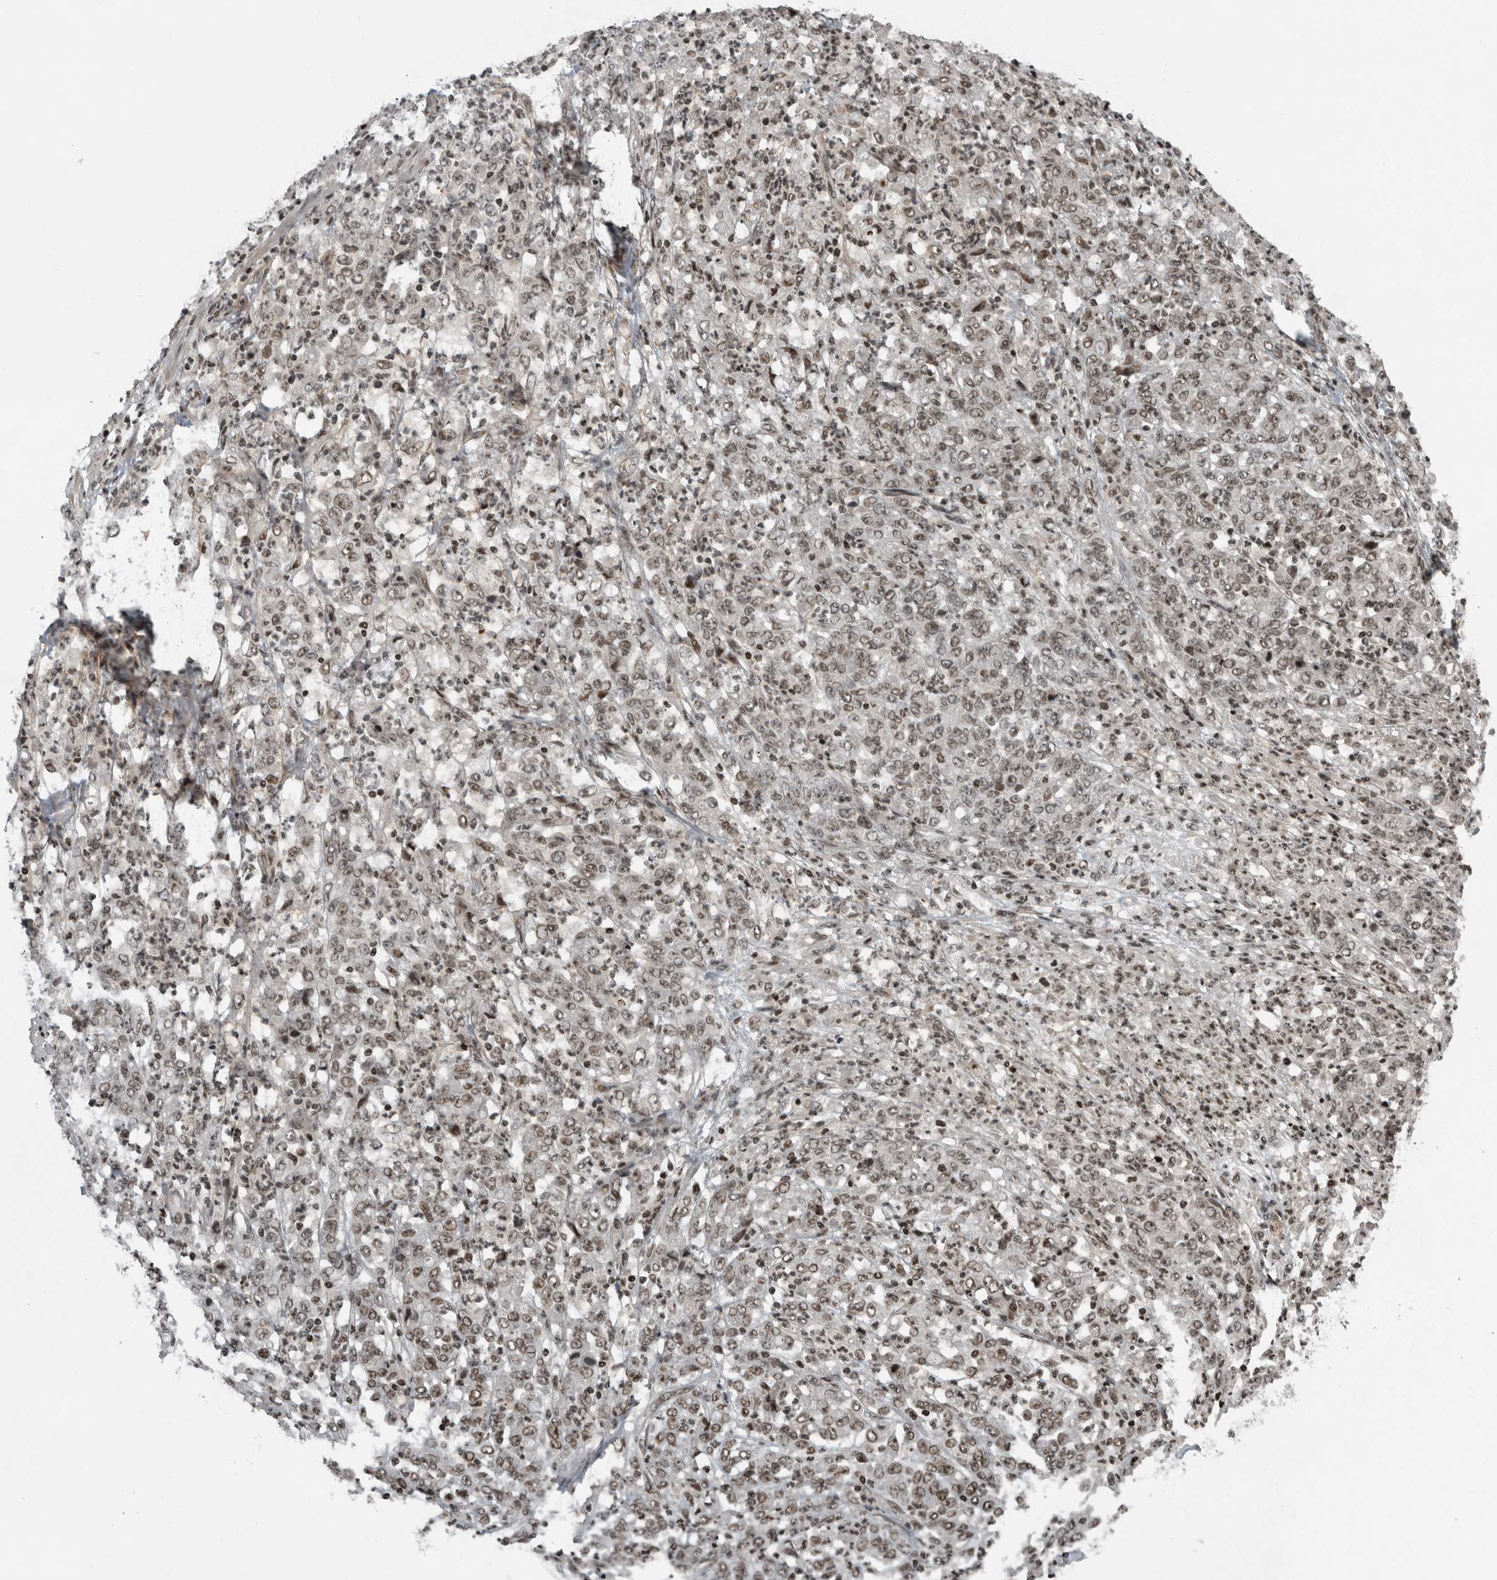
{"staining": {"intensity": "weak", "quantity": ">75%", "location": "nuclear"}, "tissue": "stomach cancer", "cell_type": "Tumor cells", "image_type": "cancer", "snomed": [{"axis": "morphology", "description": "Adenocarcinoma, NOS"}, {"axis": "topography", "description": "Stomach, lower"}], "caption": "DAB (3,3'-diaminobenzidine) immunohistochemical staining of human stomach adenocarcinoma demonstrates weak nuclear protein expression in approximately >75% of tumor cells.", "gene": "UNC50", "patient": {"sex": "female", "age": 71}}